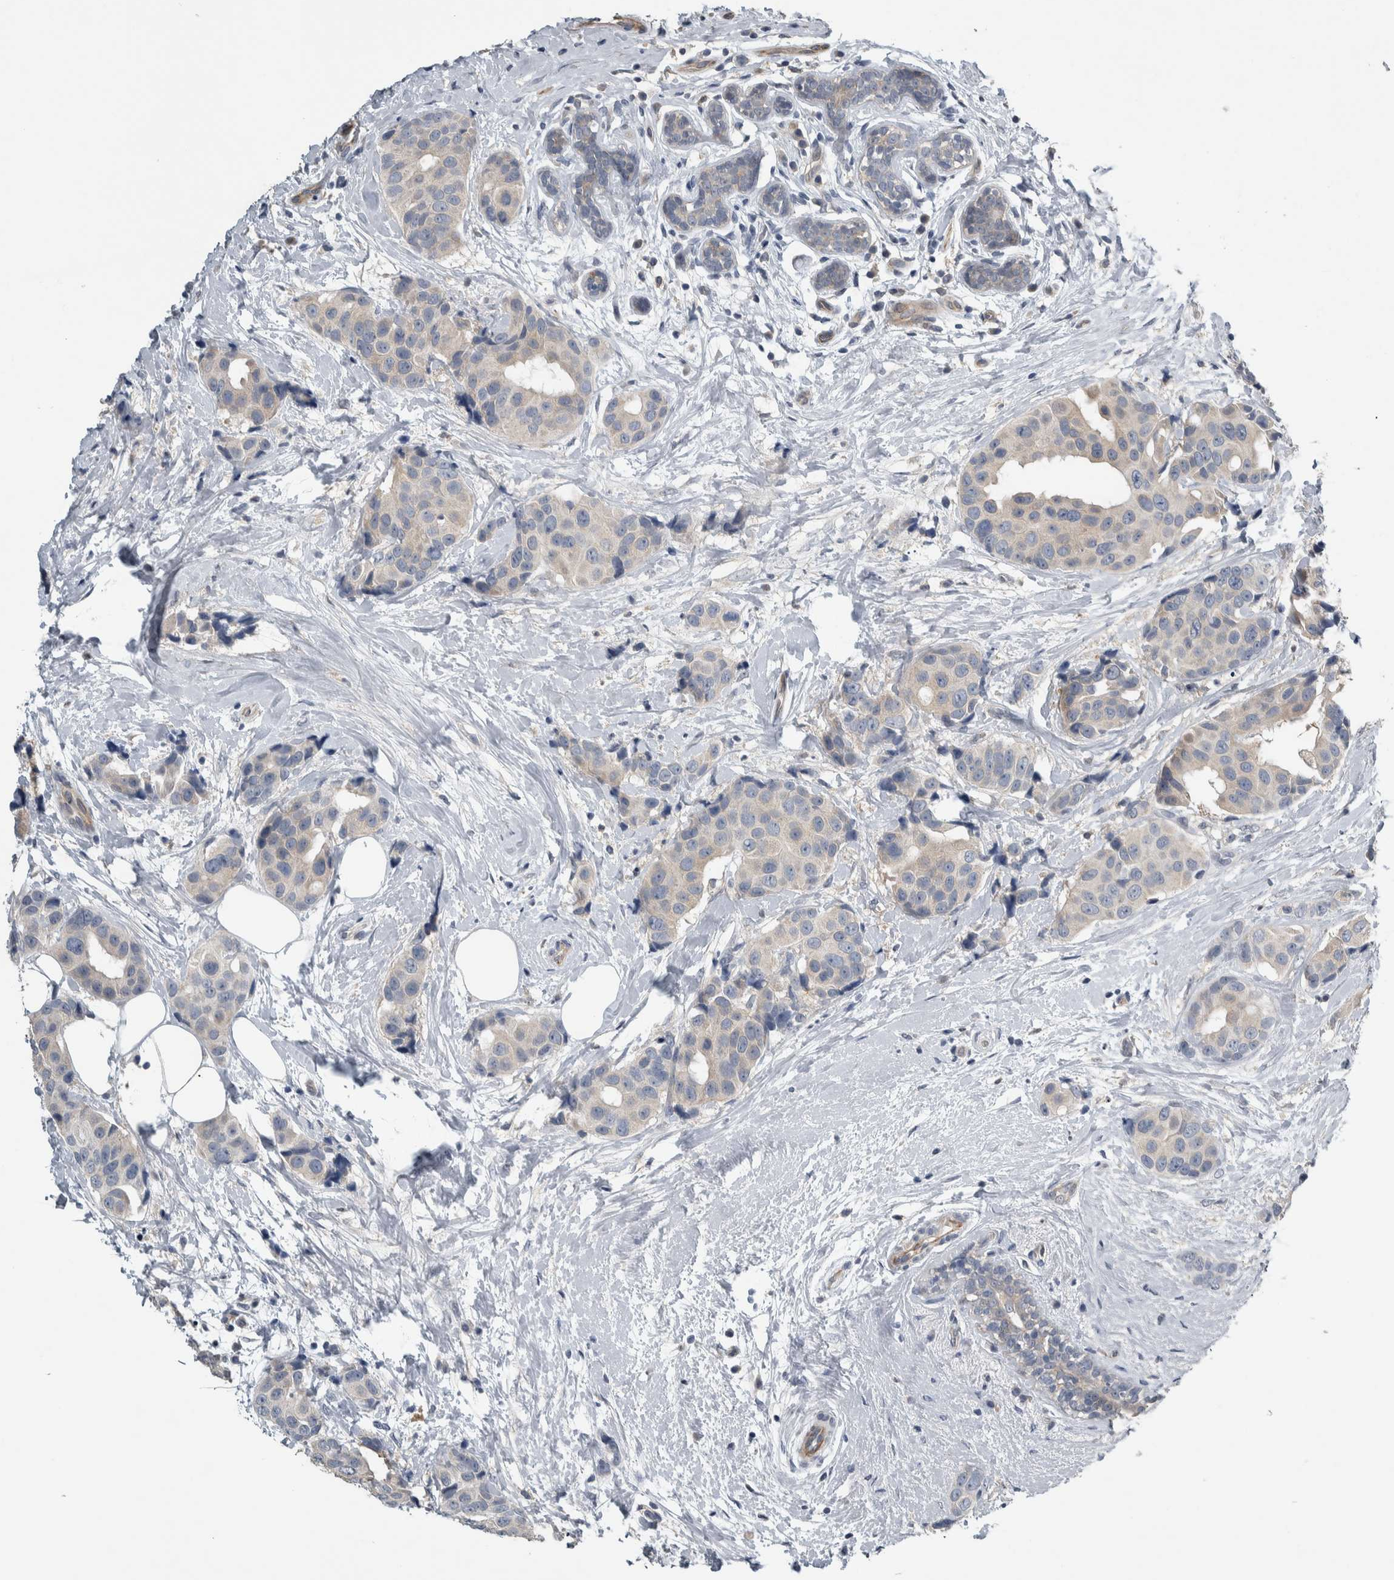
{"staining": {"intensity": "negative", "quantity": "none", "location": "none"}, "tissue": "breast cancer", "cell_type": "Tumor cells", "image_type": "cancer", "snomed": [{"axis": "morphology", "description": "Normal tissue, NOS"}, {"axis": "morphology", "description": "Duct carcinoma"}, {"axis": "topography", "description": "Breast"}], "caption": "Immunohistochemistry (IHC) photomicrograph of human breast infiltrating ductal carcinoma stained for a protein (brown), which displays no expression in tumor cells.", "gene": "NT5C2", "patient": {"sex": "female", "age": 39}}